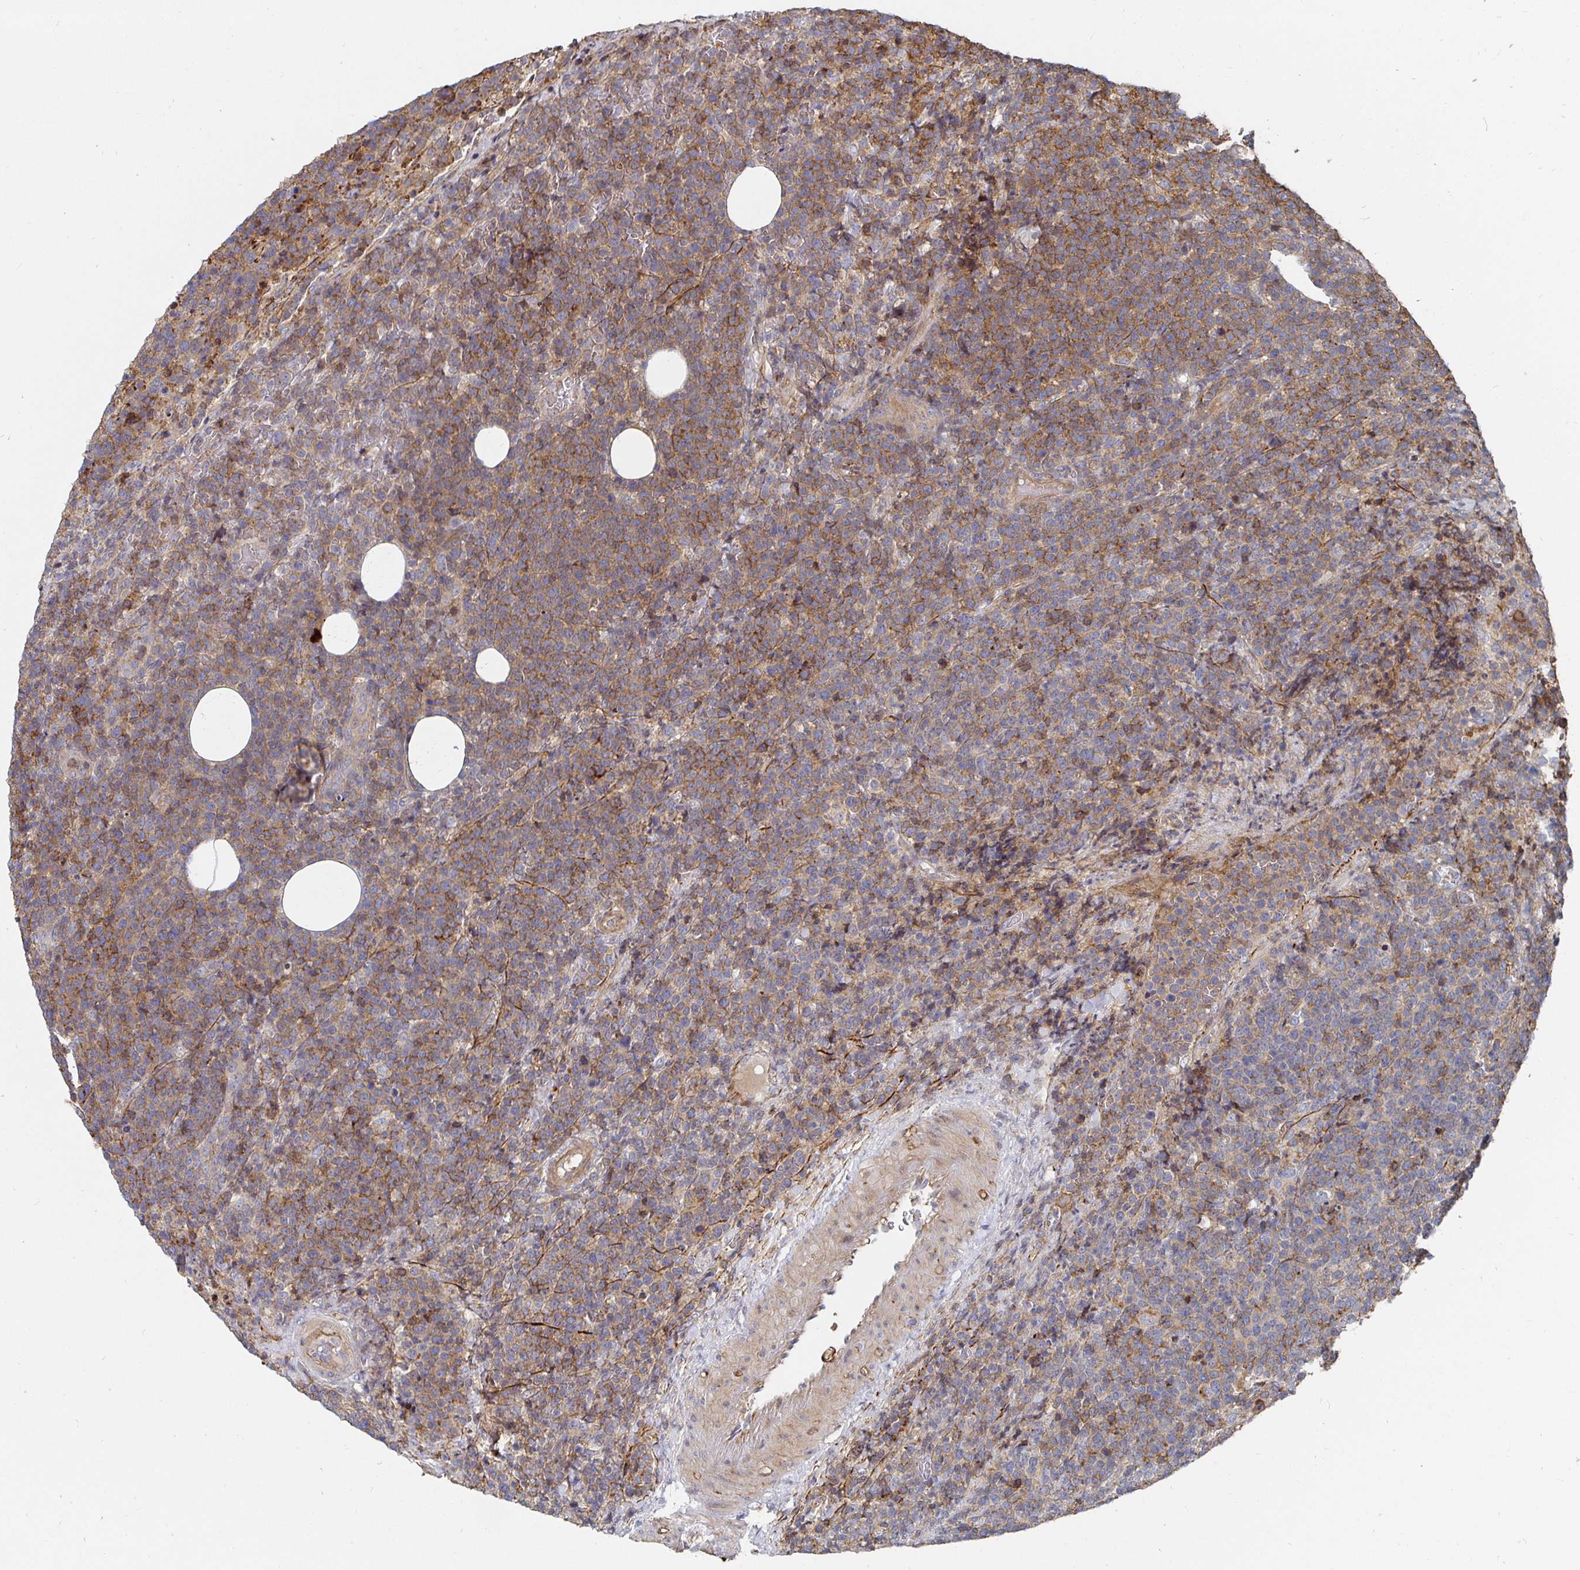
{"staining": {"intensity": "moderate", "quantity": "25%-75%", "location": "cytoplasmic/membranous"}, "tissue": "lymphoma", "cell_type": "Tumor cells", "image_type": "cancer", "snomed": [{"axis": "morphology", "description": "Malignant lymphoma, non-Hodgkin's type, High grade"}, {"axis": "topography", "description": "Lymph node"}], "caption": "Immunohistochemical staining of human lymphoma reveals moderate cytoplasmic/membranous protein expression in approximately 25%-75% of tumor cells.", "gene": "GJA4", "patient": {"sex": "male", "age": 61}}